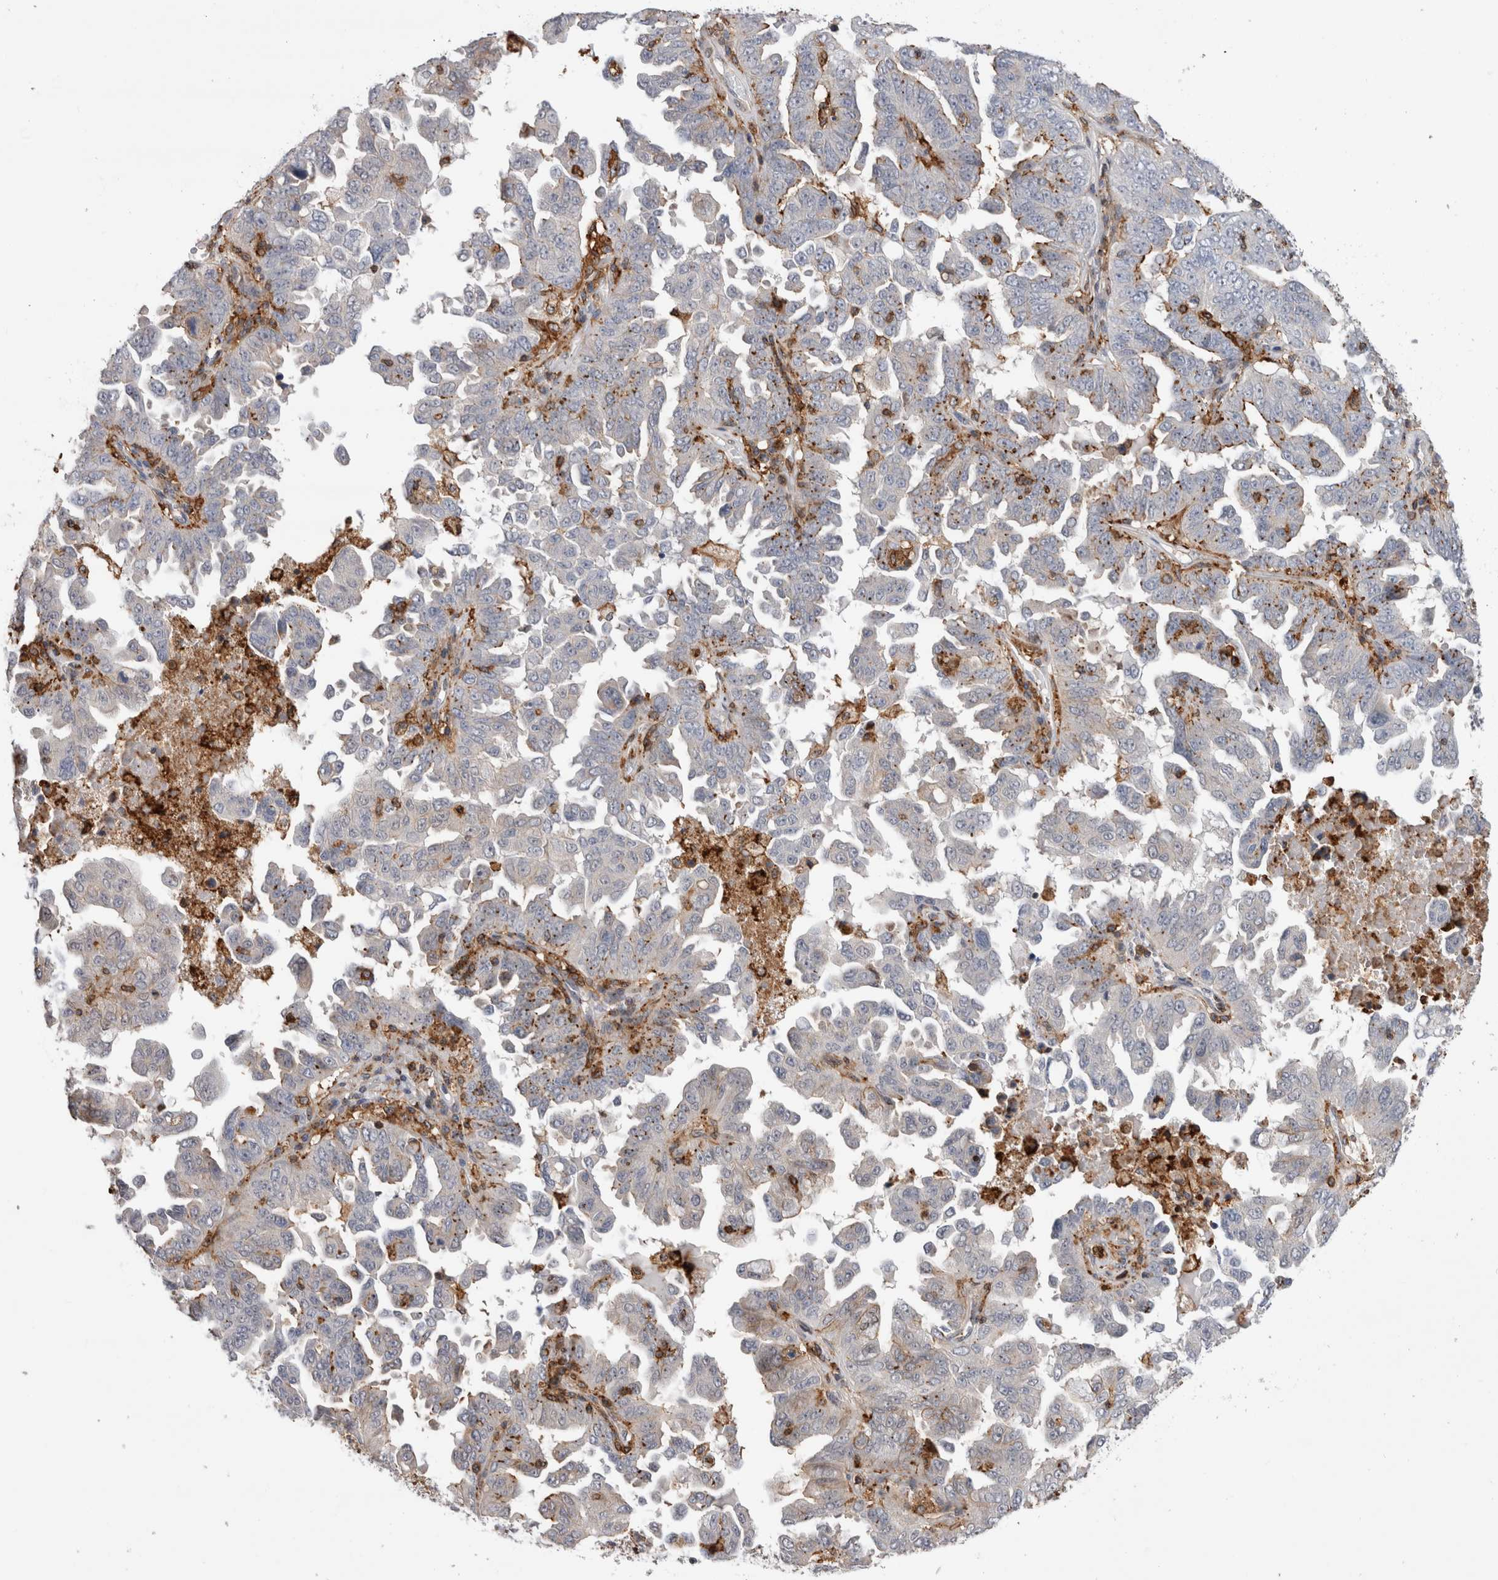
{"staining": {"intensity": "moderate", "quantity": "<25%", "location": "cytoplasmic/membranous"}, "tissue": "ovarian cancer", "cell_type": "Tumor cells", "image_type": "cancer", "snomed": [{"axis": "morphology", "description": "Carcinoma, endometroid"}, {"axis": "topography", "description": "Ovary"}], "caption": "Human endometroid carcinoma (ovarian) stained with a brown dye demonstrates moderate cytoplasmic/membranous positive positivity in approximately <25% of tumor cells.", "gene": "CCDC88B", "patient": {"sex": "female", "age": 62}}